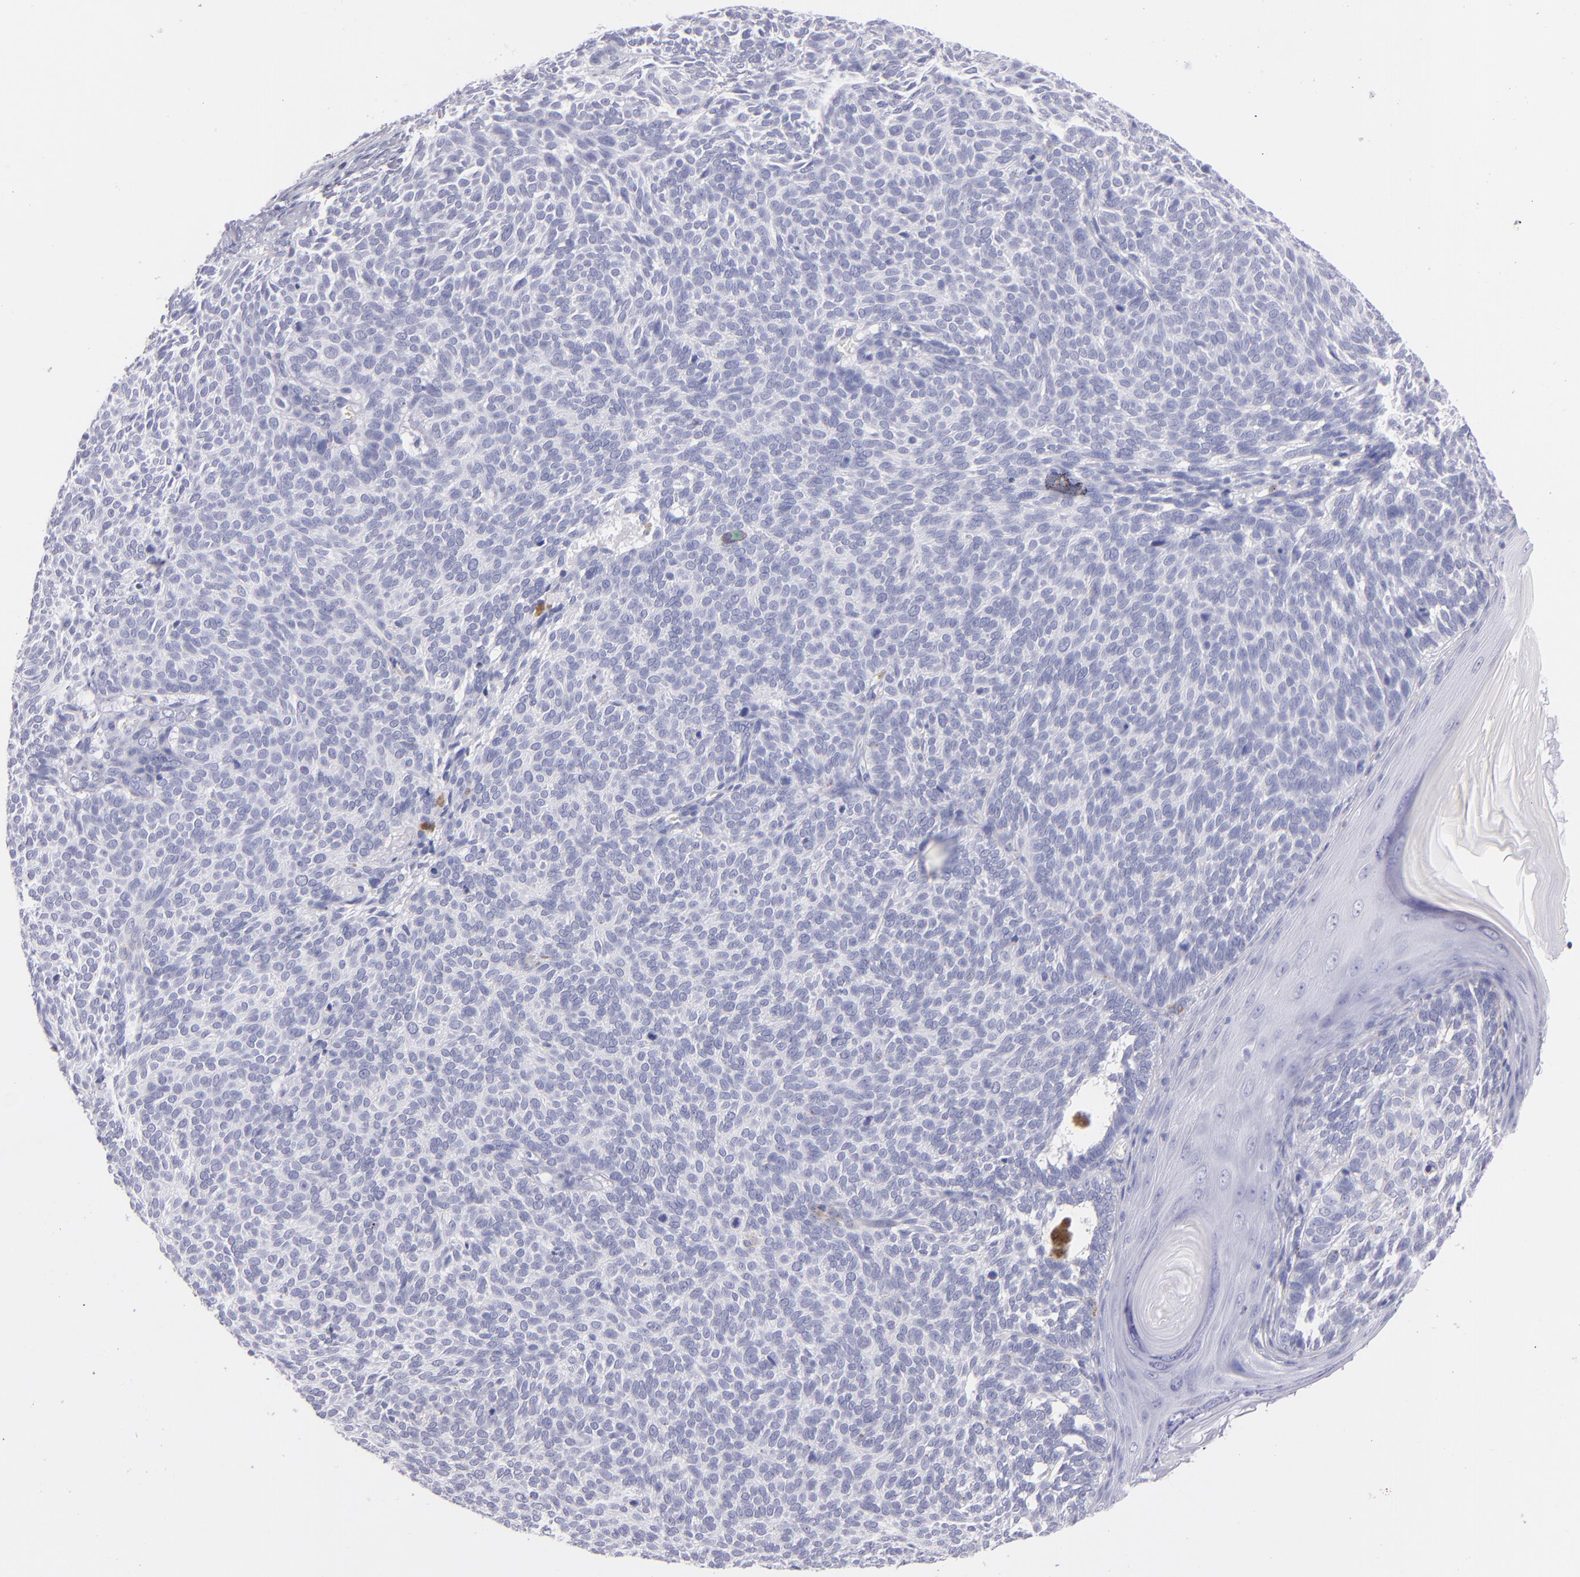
{"staining": {"intensity": "negative", "quantity": "none", "location": "none"}, "tissue": "skin cancer", "cell_type": "Tumor cells", "image_type": "cancer", "snomed": [{"axis": "morphology", "description": "Basal cell carcinoma"}, {"axis": "topography", "description": "Skin"}], "caption": "This is a histopathology image of immunohistochemistry (IHC) staining of basal cell carcinoma (skin), which shows no positivity in tumor cells.", "gene": "PRF1", "patient": {"sex": "male", "age": 63}}